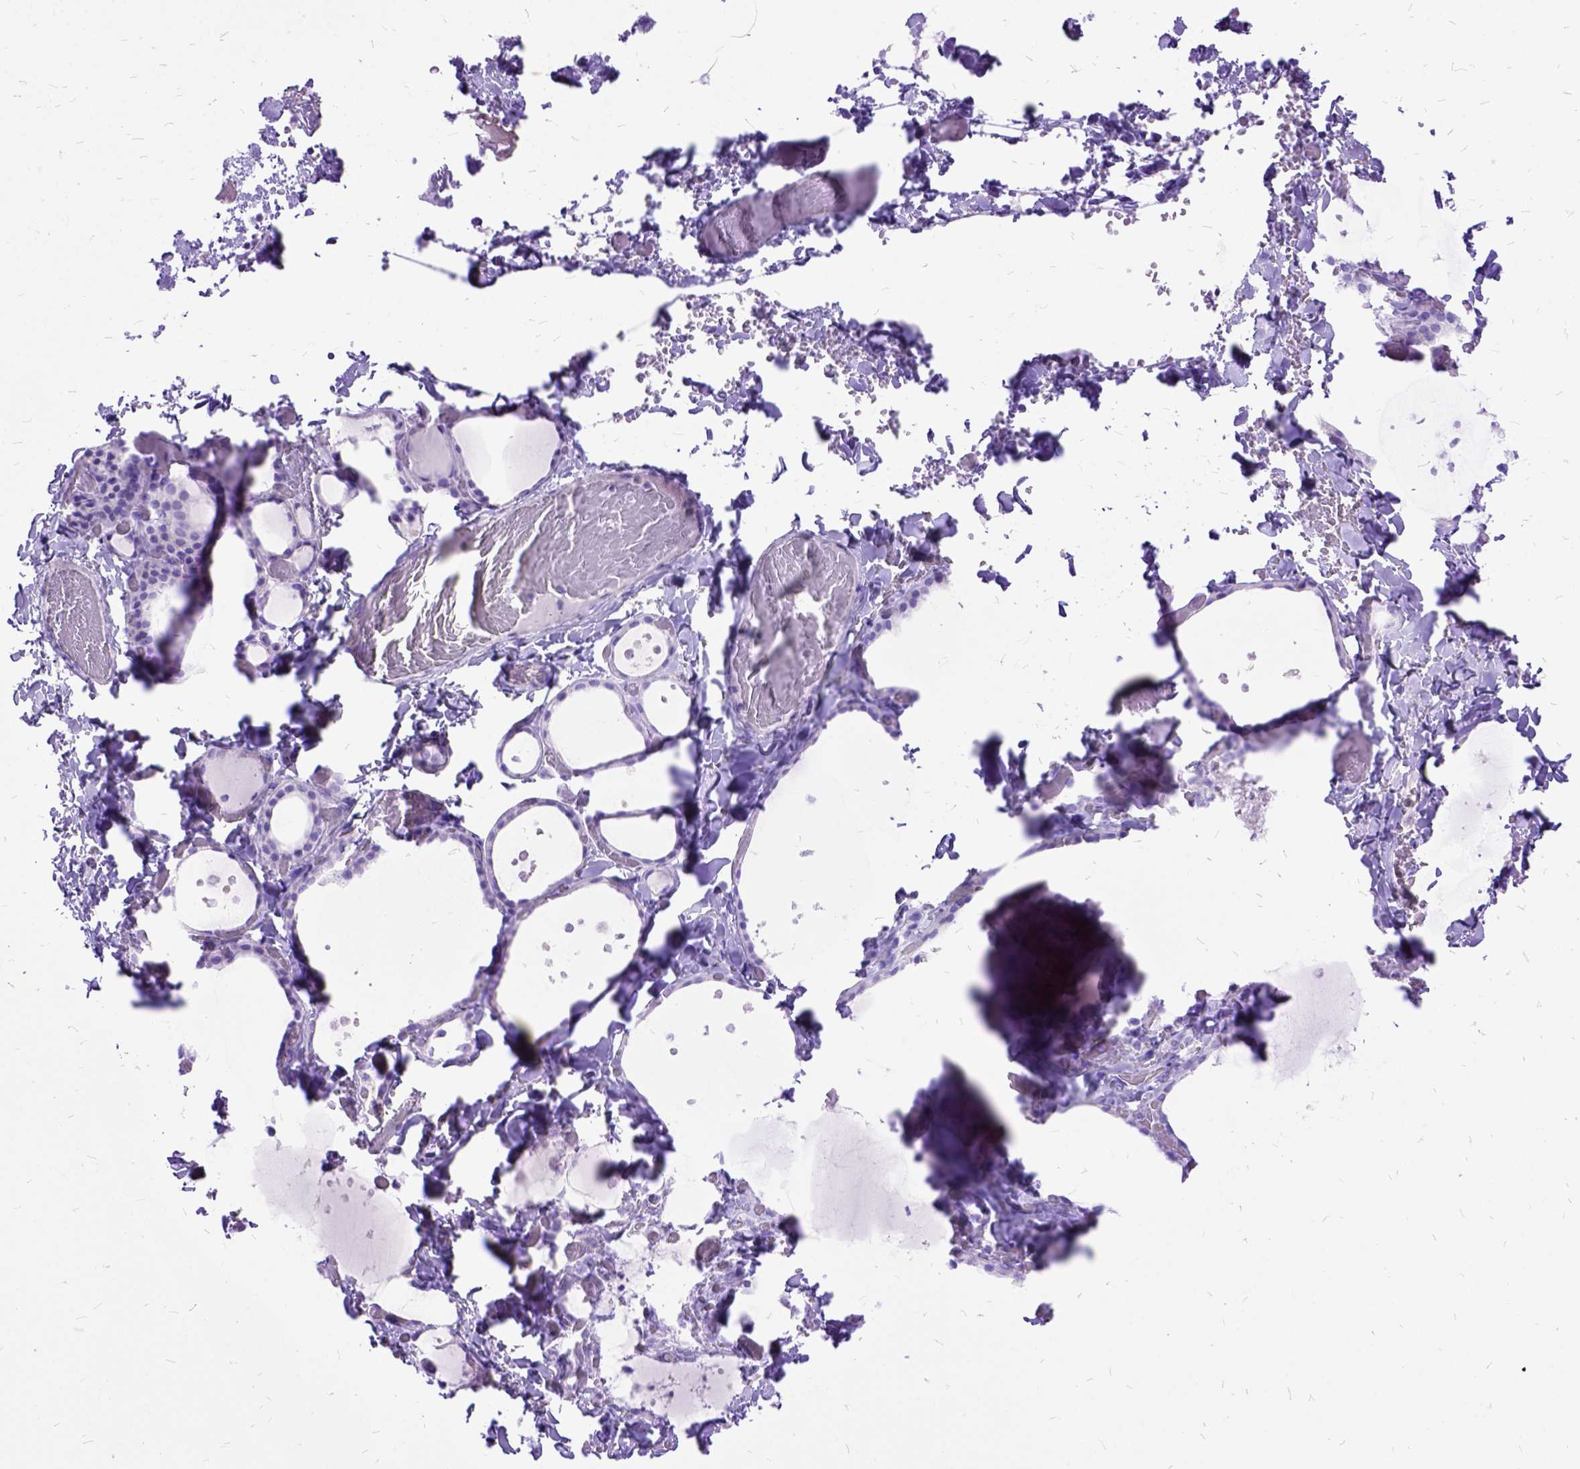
{"staining": {"intensity": "negative", "quantity": "none", "location": "none"}, "tissue": "thyroid gland", "cell_type": "Glandular cells", "image_type": "normal", "snomed": [{"axis": "morphology", "description": "Normal tissue, NOS"}, {"axis": "topography", "description": "Thyroid gland"}], "caption": "IHC micrograph of unremarkable thyroid gland: thyroid gland stained with DAB exhibits no significant protein expression in glandular cells.", "gene": "ARL9", "patient": {"sex": "female", "age": 36}}